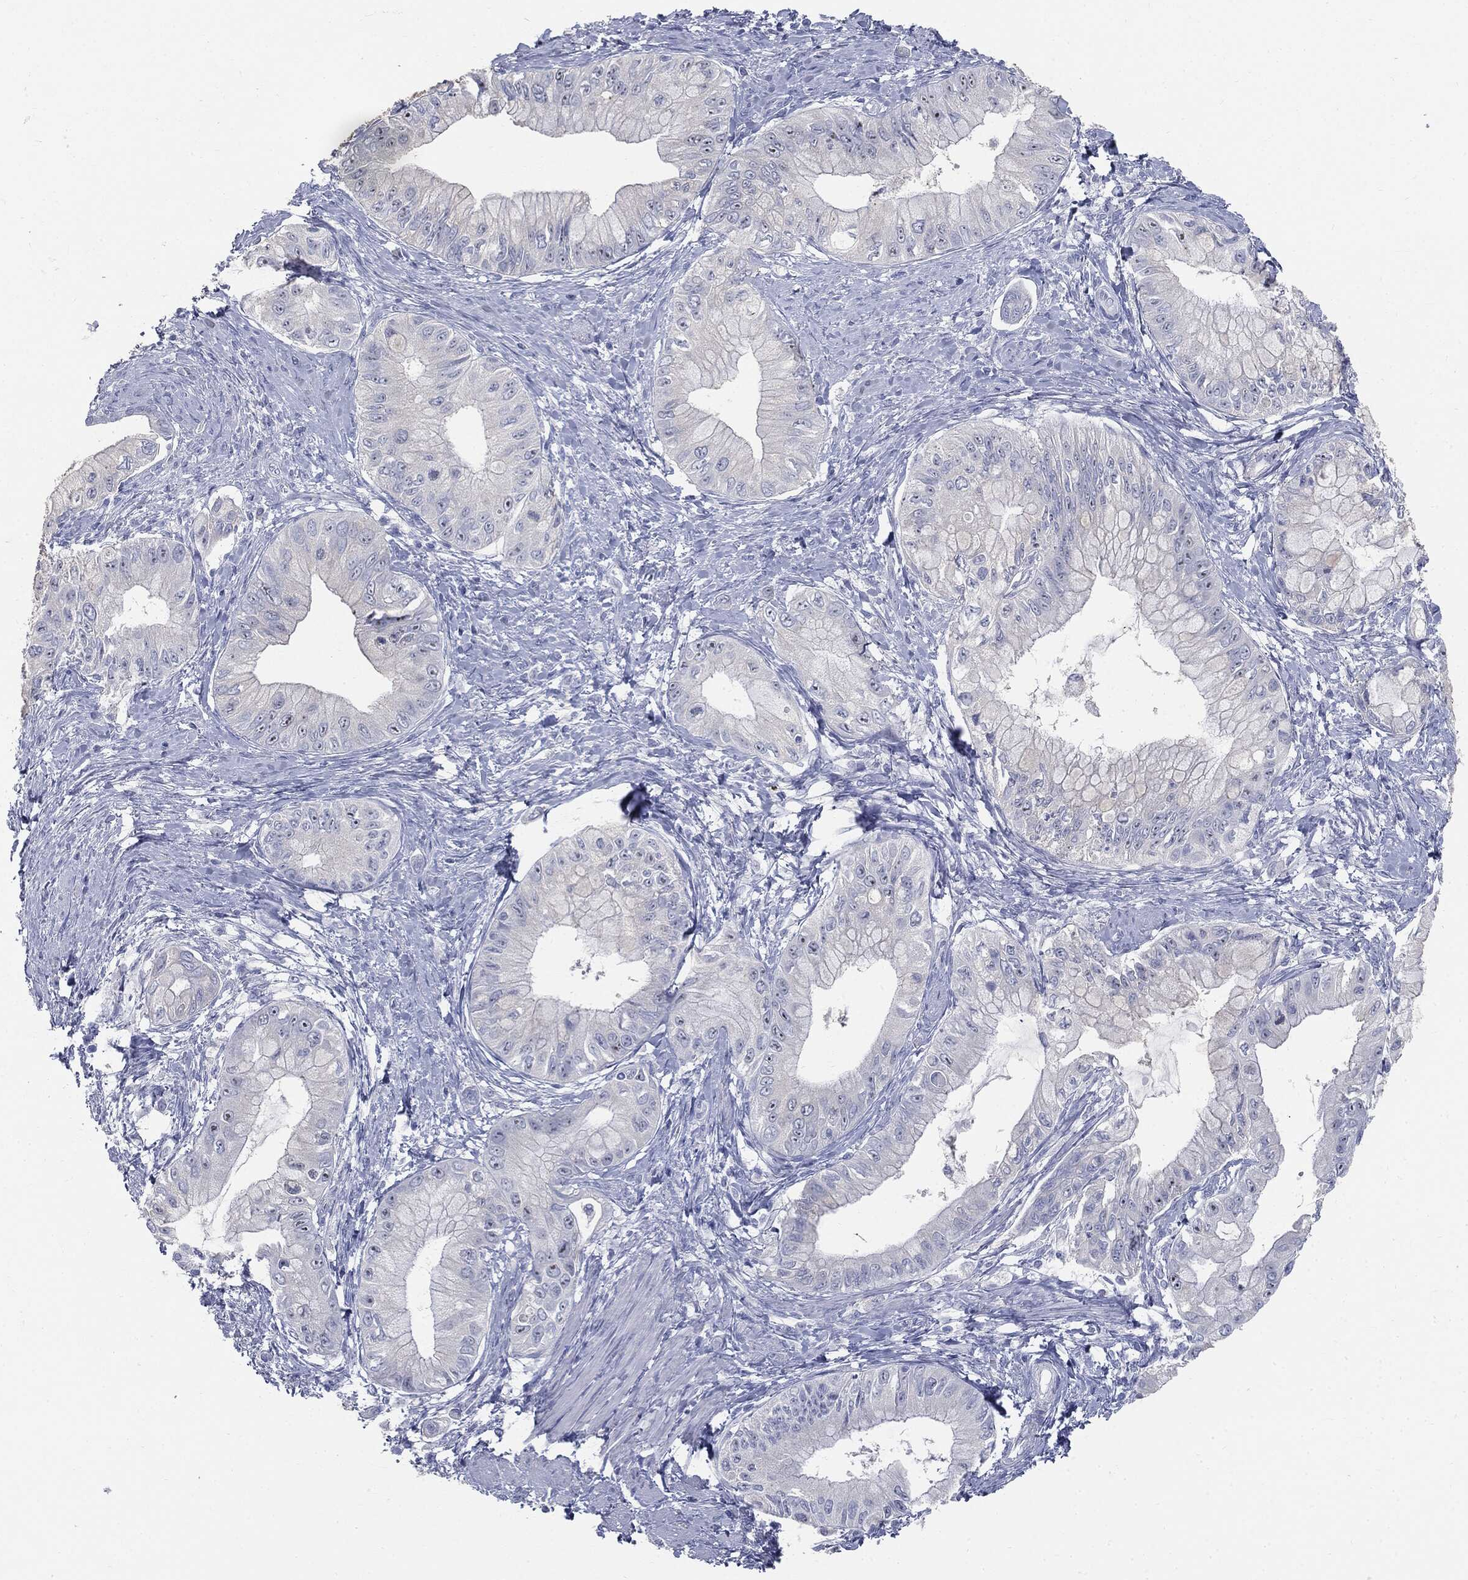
{"staining": {"intensity": "negative", "quantity": "none", "location": "none"}, "tissue": "pancreatic cancer", "cell_type": "Tumor cells", "image_type": "cancer", "snomed": [{"axis": "morphology", "description": "Adenocarcinoma, NOS"}, {"axis": "topography", "description": "Pancreas"}], "caption": "Immunohistochemistry of human adenocarcinoma (pancreatic) reveals no staining in tumor cells.", "gene": "CUZD1", "patient": {"sex": "male", "age": 48}}